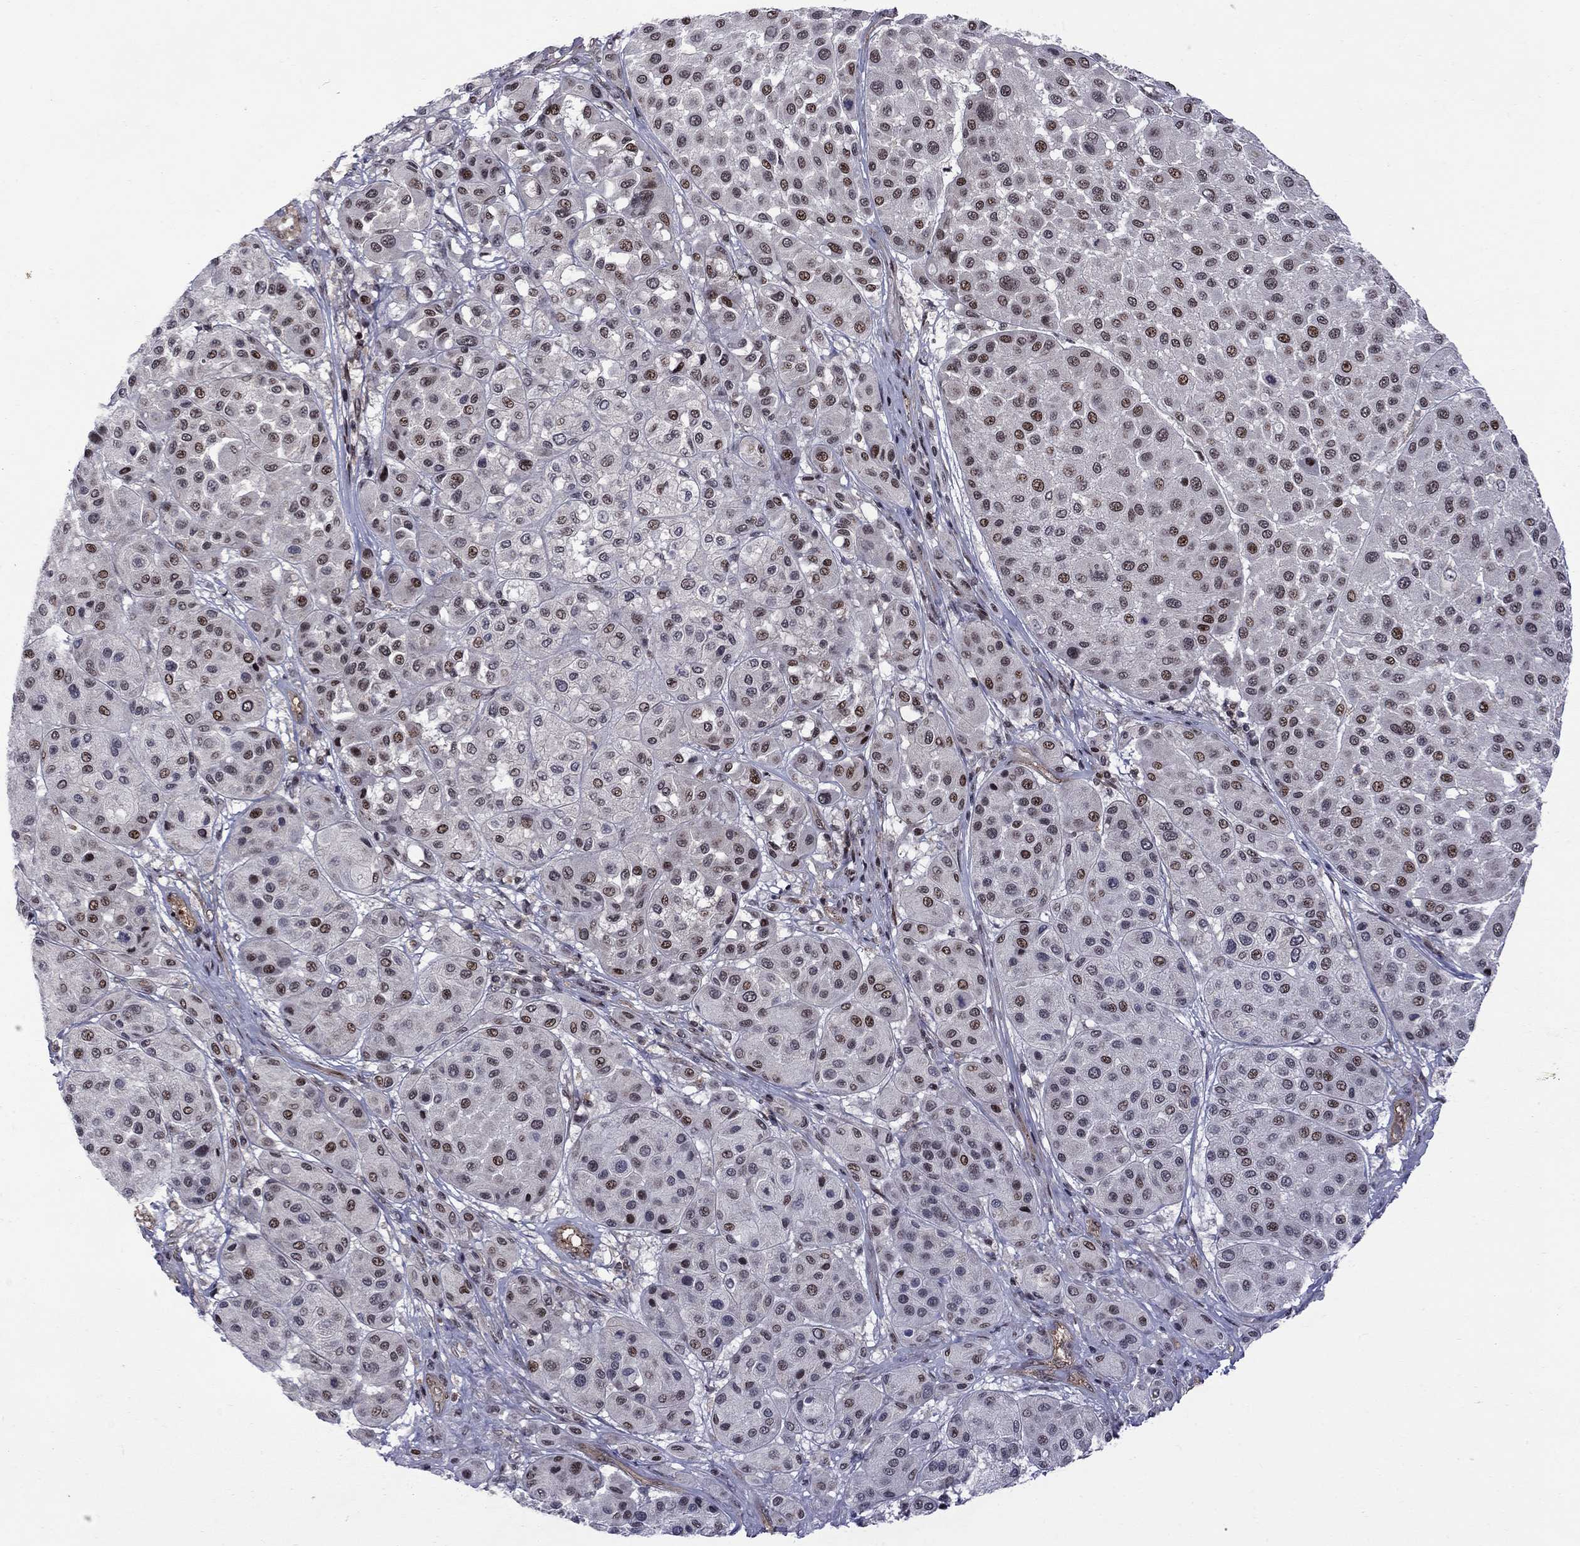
{"staining": {"intensity": "strong", "quantity": "25%-75%", "location": "nuclear"}, "tissue": "melanoma", "cell_type": "Tumor cells", "image_type": "cancer", "snomed": [{"axis": "morphology", "description": "Malignant melanoma, Metastatic site"}, {"axis": "topography", "description": "Smooth muscle"}], "caption": "Protein expression analysis of human melanoma reveals strong nuclear positivity in about 25%-75% of tumor cells. (Brightfield microscopy of DAB IHC at high magnification).", "gene": "BRF1", "patient": {"sex": "male", "age": 41}}